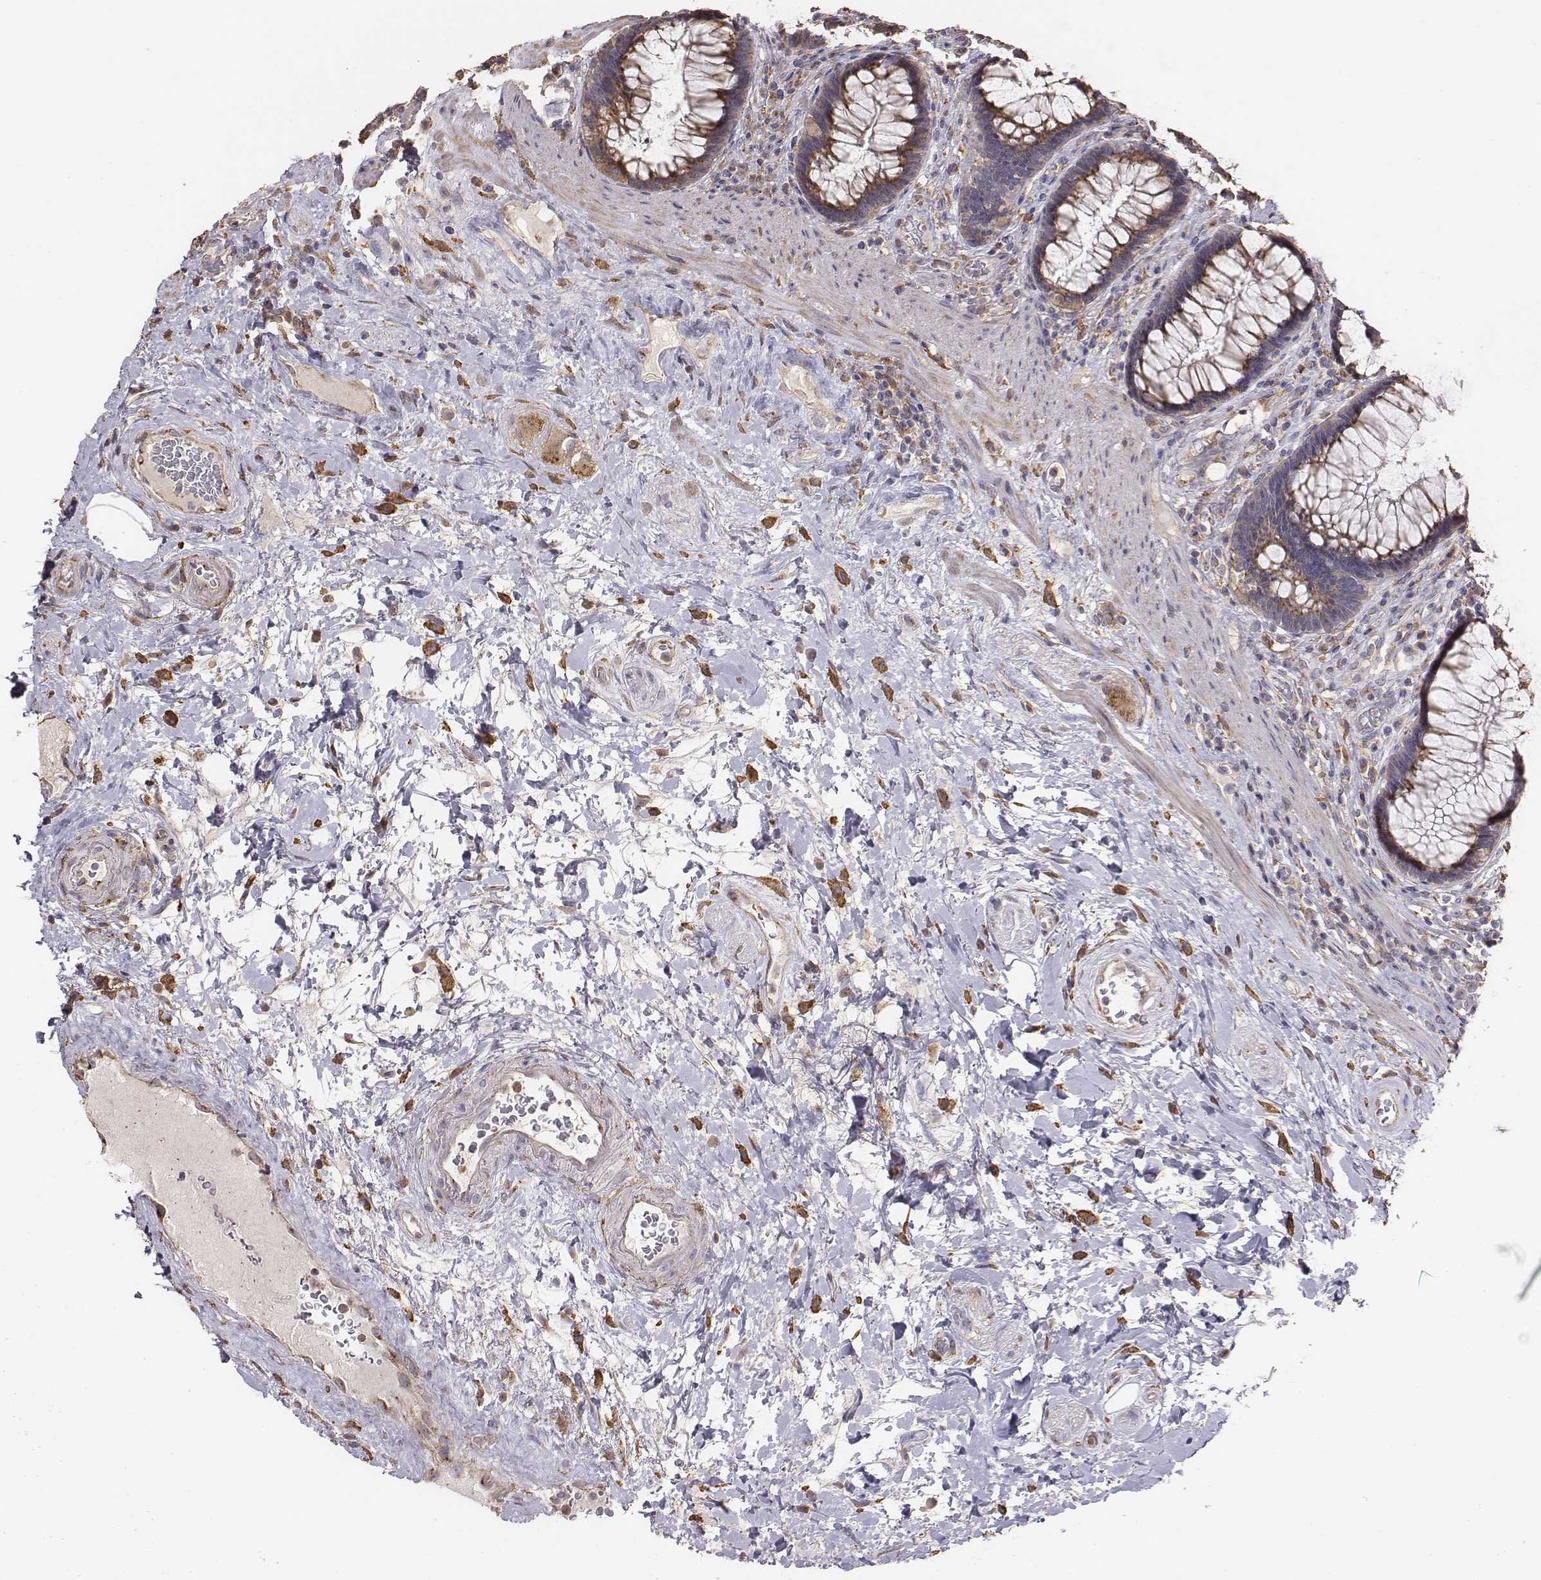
{"staining": {"intensity": "strong", "quantity": ">75%", "location": "cytoplasmic/membranous"}, "tissue": "rectum", "cell_type": "Glandular cells", "image_type": "normal", "snomed": [{"axis": "morphology", "description": "Normal tissue, NOS"}, {"axis": "topography", "description": "Rectum"}], "caption": "Immunohistochemistry (IHC) image of normal rectum: human rectum stained using immunohistochemistry displays high levels of strong protein expression localized specifically in the cytoplasmic/membranous of glandular cells, appearing as a cytoplasmic/membranous brown color.", "gene": "AP1B1", "patient": {"sex": "male", "age": 72}}